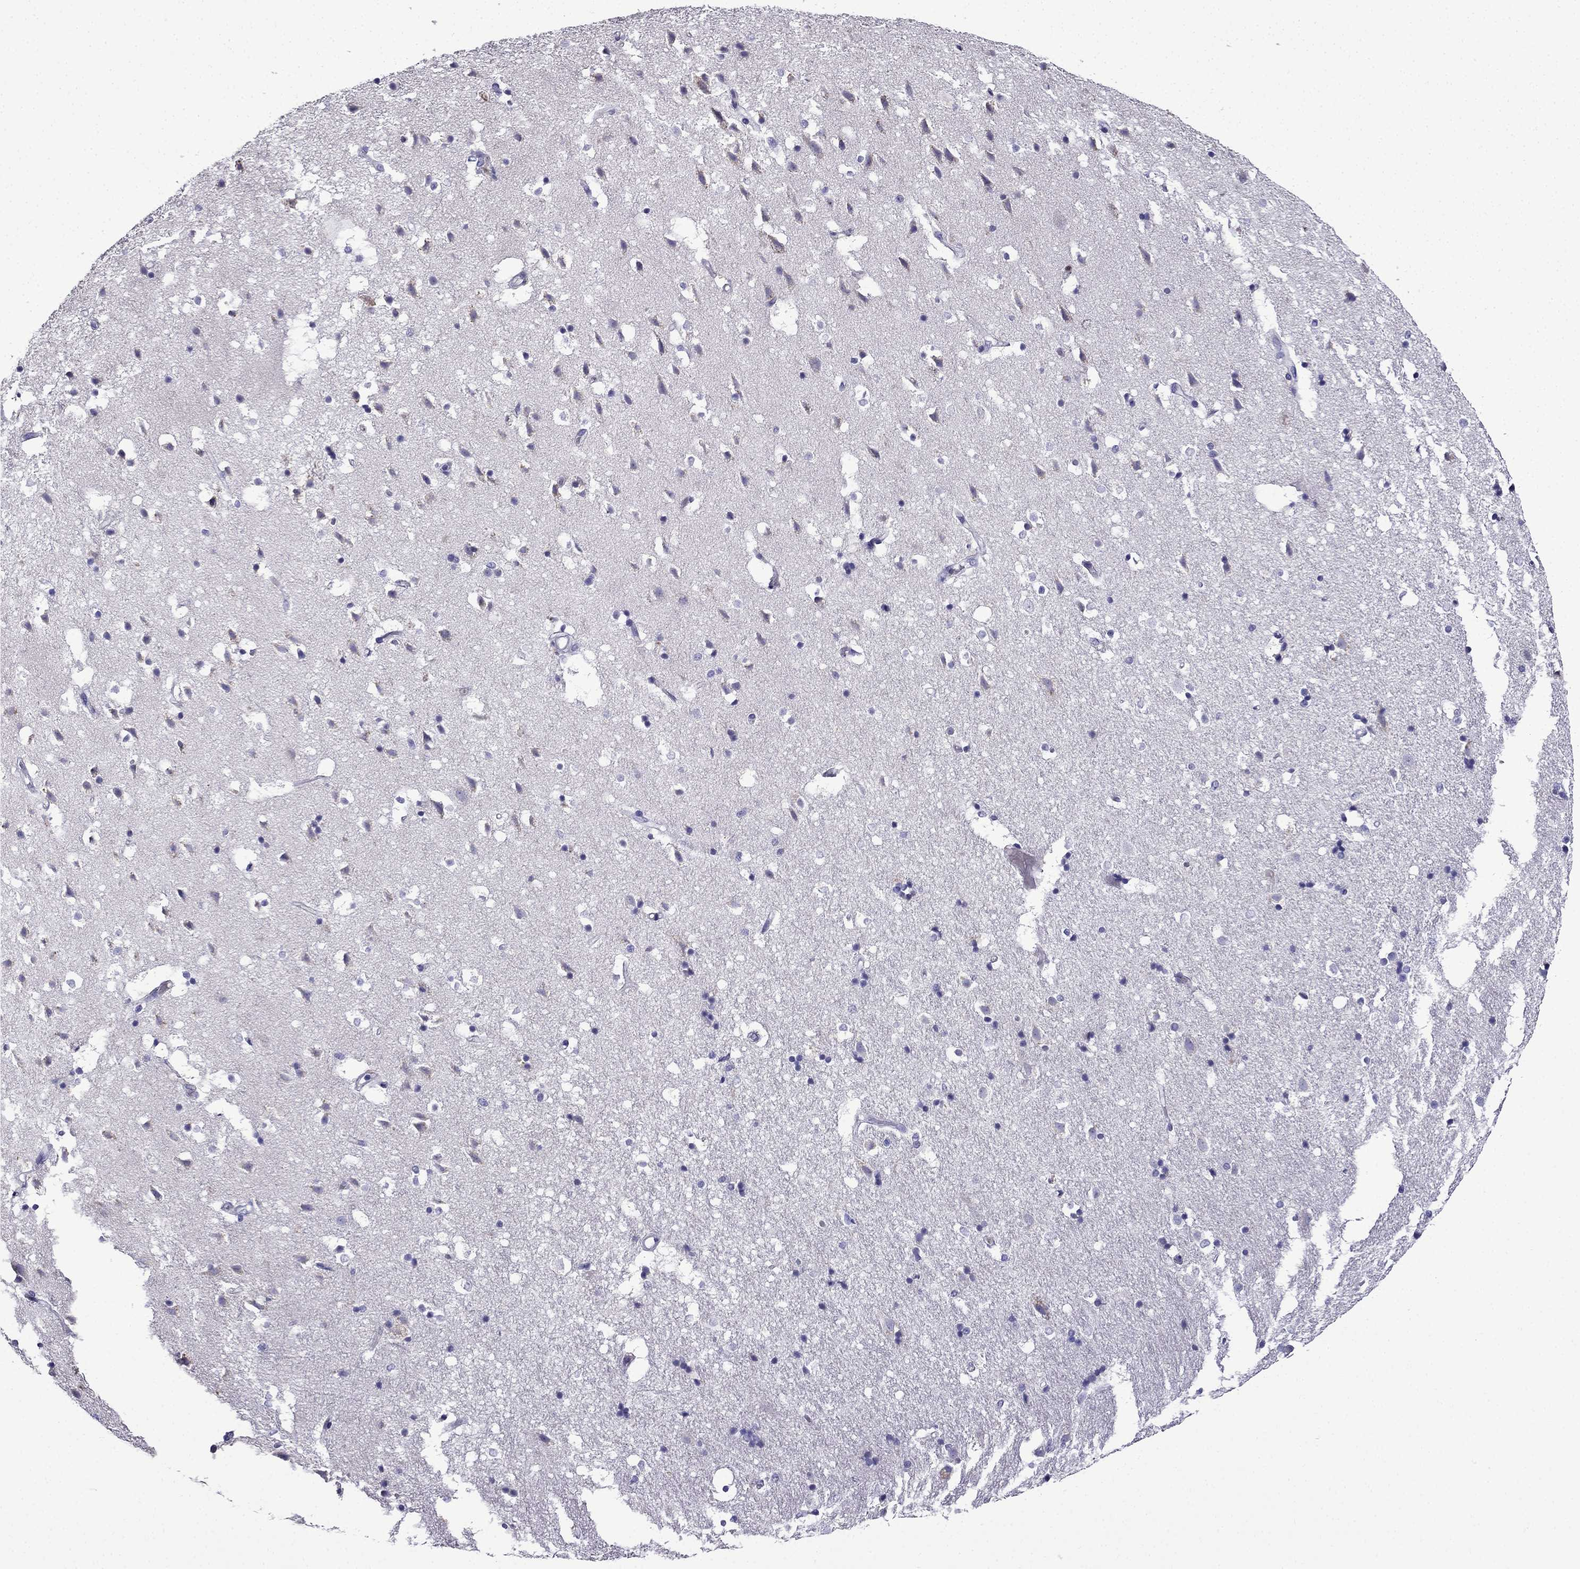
{"staining": {"intensity": "negative", "quantity": "none", "location": "none"}, "tissue": "hippocampus", "cell_type": "Glial cells", "image_type": "normal", "snomed": [{"axis": "morphology", "description": "Normal tissue, NOS"}, {"axis": "topography", "description": "Hippocampus"}], "caption": "High magnification brightfield microscopy of benign hippocampus stained with DAB (brown) and counterstained with hematoxylin (blue): glial cells show no significant staining.", "gene": "TSSK4", "patient": {"sex": "male", "age": 49}}